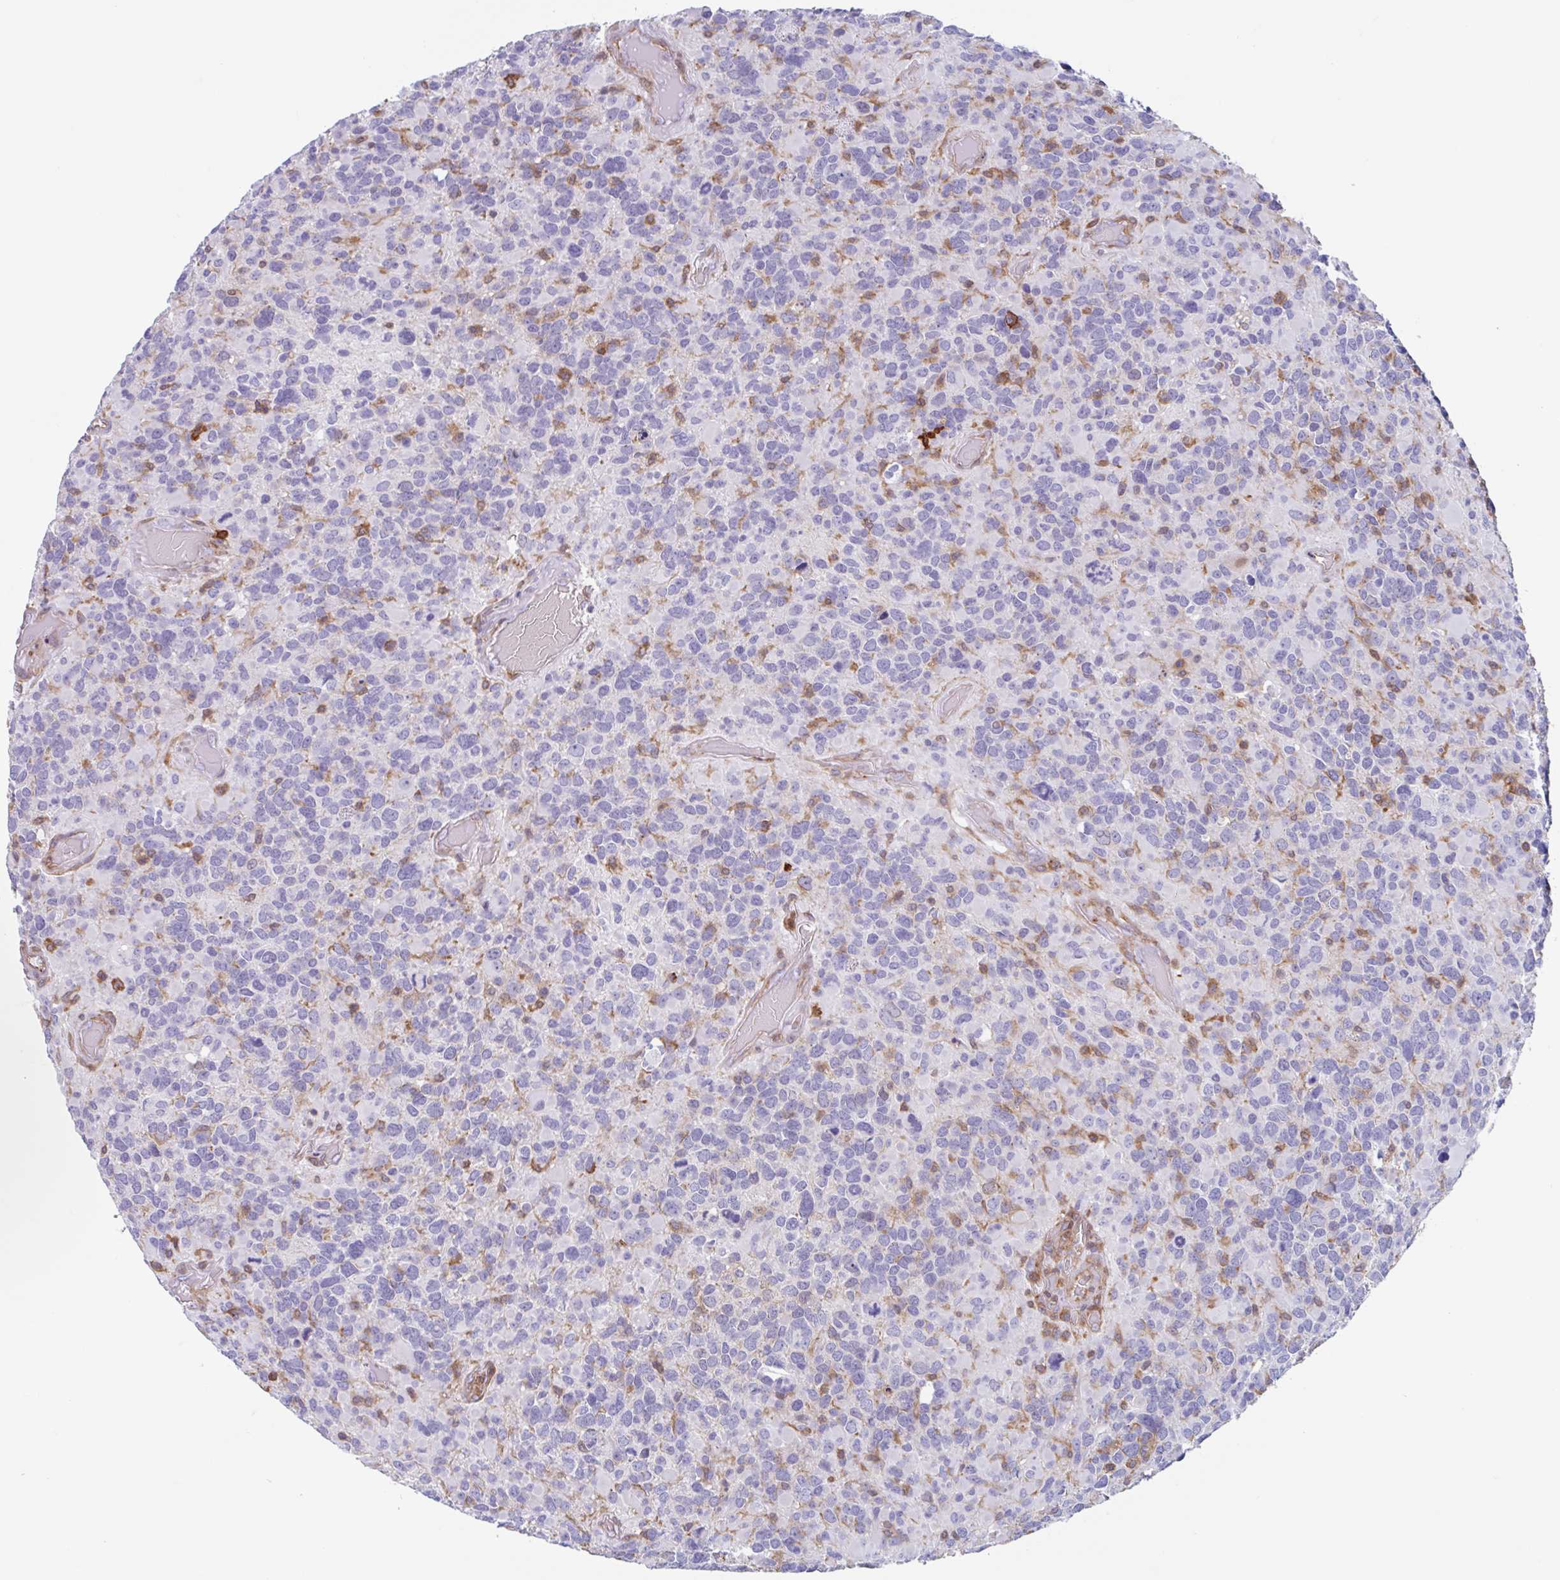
{"staining": {"intensity": "negative", "quantity": "none", "location": "none"}, "tissue": "glioma", "cell_type": "Tumor cells", "image_type": "cancer", "snomed": [{"axis": "morphology", "description": "Glioma, malignant, High grade"}, {"axis": "topography", "description": "Brain"}], "caption": "Protein analysis of malignant glioma (high-grade) shows no significant expression in tumor cells.", "gene": "EFHD1", "patient": {"sex": "female", "age": 40}}